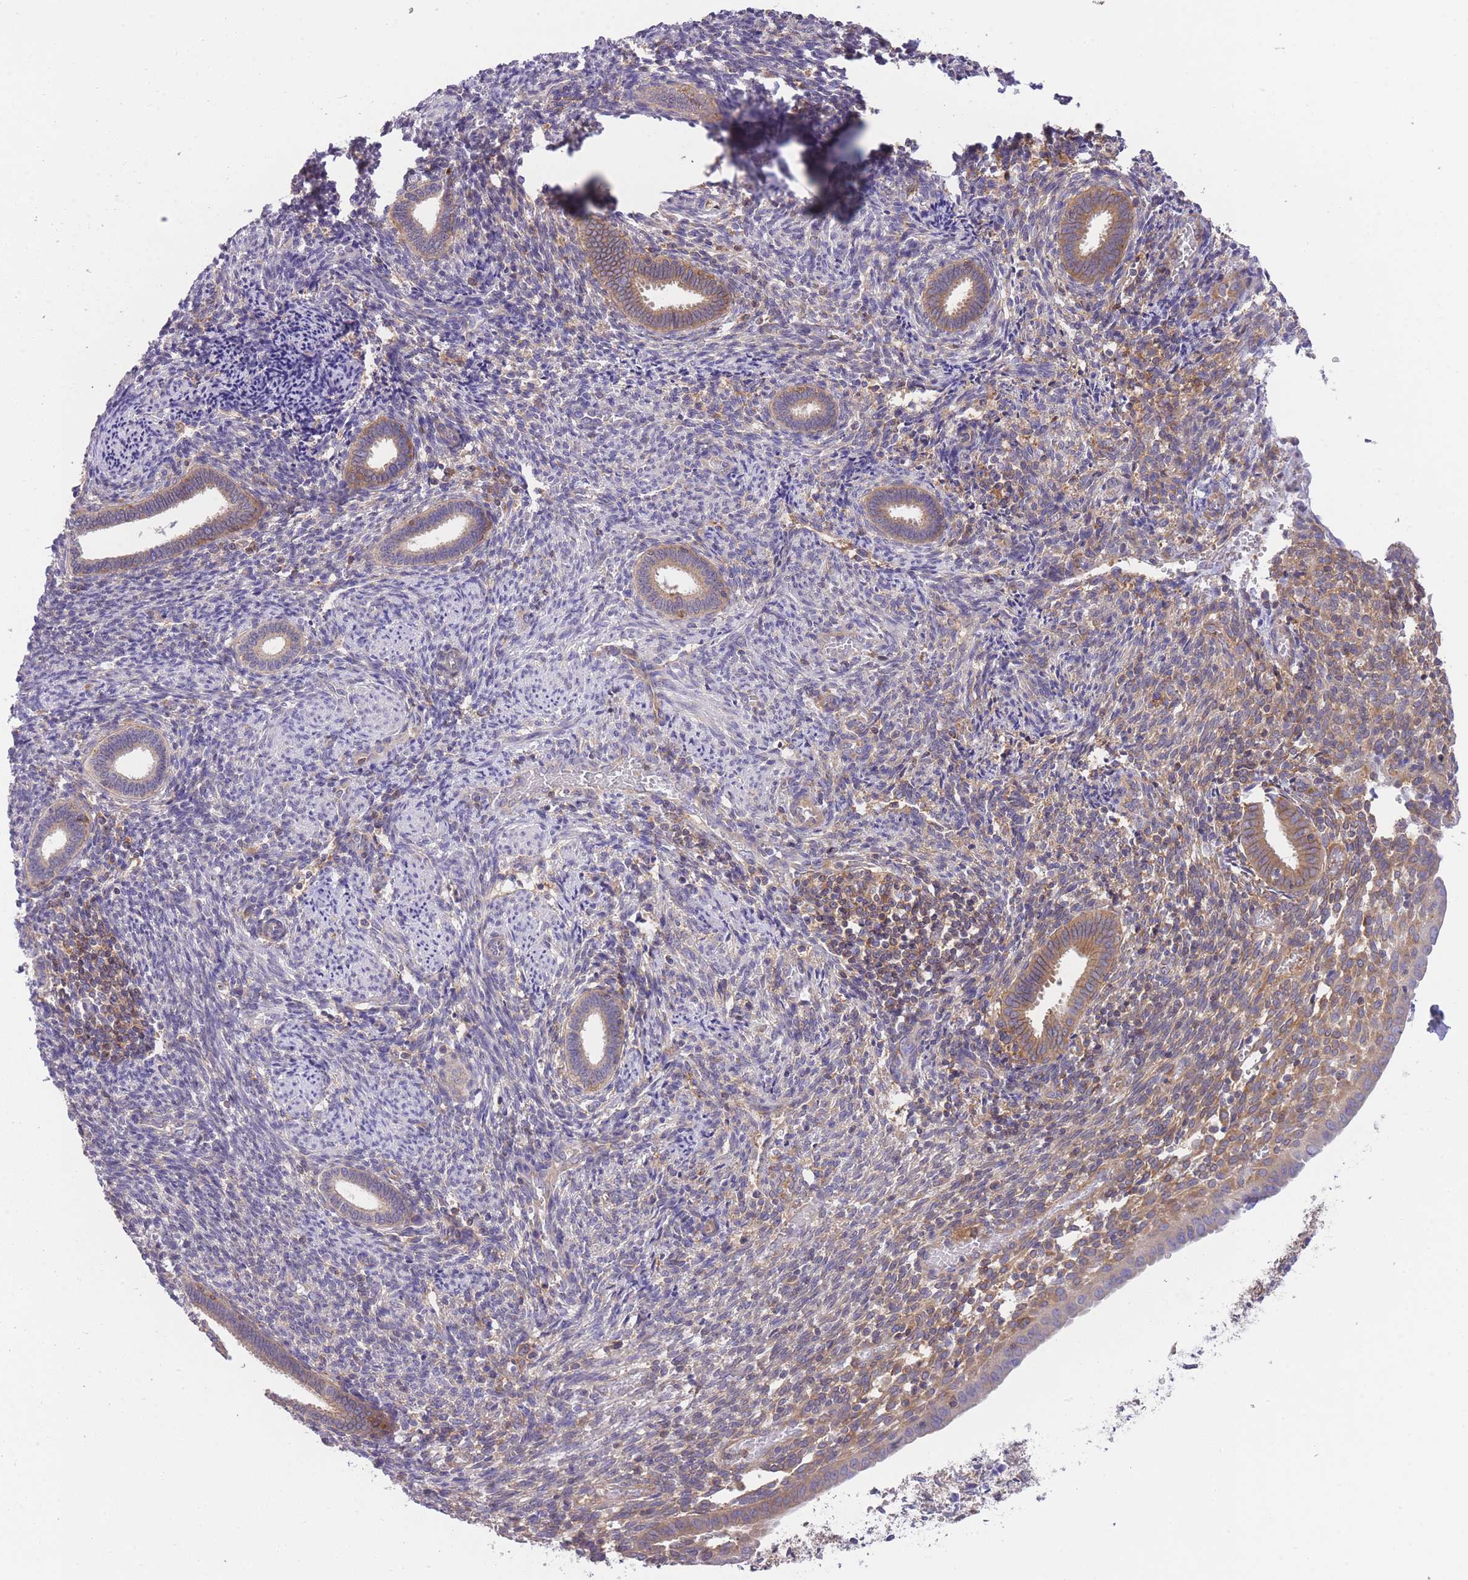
{"staining": {"intensity": "weak", "quantity": "<25%", "location": "cytoplasmic/membranous"}, "tissue": "endometrium", "cell_type": "Cells in endometrial stroma", "image_type": "normal", "snomed": [{"axis": "morphology", "description": "Normal tissue, NOS"}, {"axis": "topography", "description": "Endometrium"}], "caption": "The histopathology image reveals no significant positivity in cells in endometrial stroma of endometrium.", "gene": "PRKAR1A", "patient": {"sex": "female", "age": 32}}